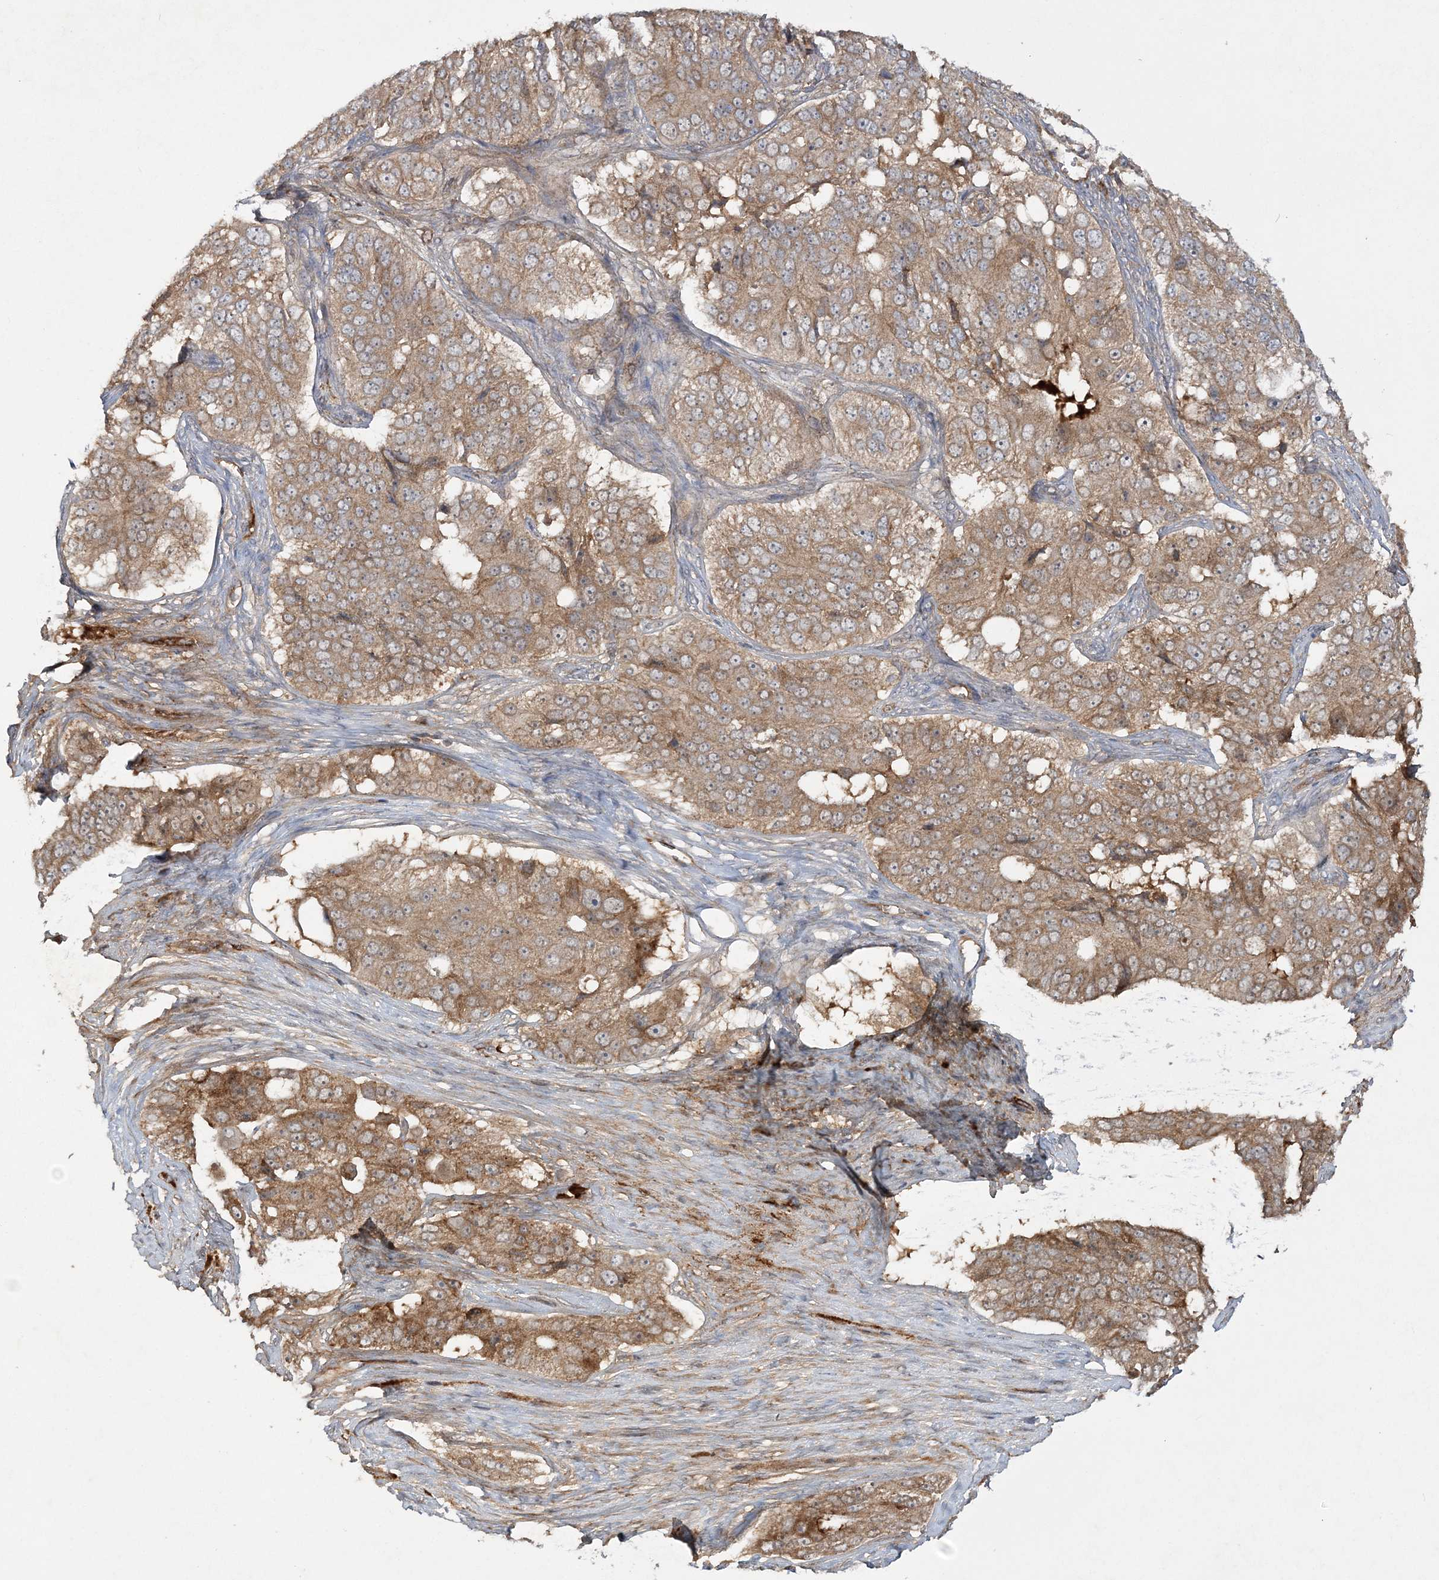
{"staining": {"intensity": "moderate", "quantity": ">75%", "location": "cytoplasmic/membranous"}, "tissue": "ovarian cancer", "cell_type": "Tumor cells", "image_type": "cancer", "snomed": [{"axis": "morphology", "description": "Carcinoma, endometroid"}, {"axis": "topography", "description": "Ovary"}], "caption": "Brown immunohistochemical staining in ovarian cancer (endometroid carcinoma) displays moderate cytoplasmic/membranous staining in approximately >75% of tumor cells.", "gene": "MOCS2", "patient": {"sex": "female", "age": 51}}